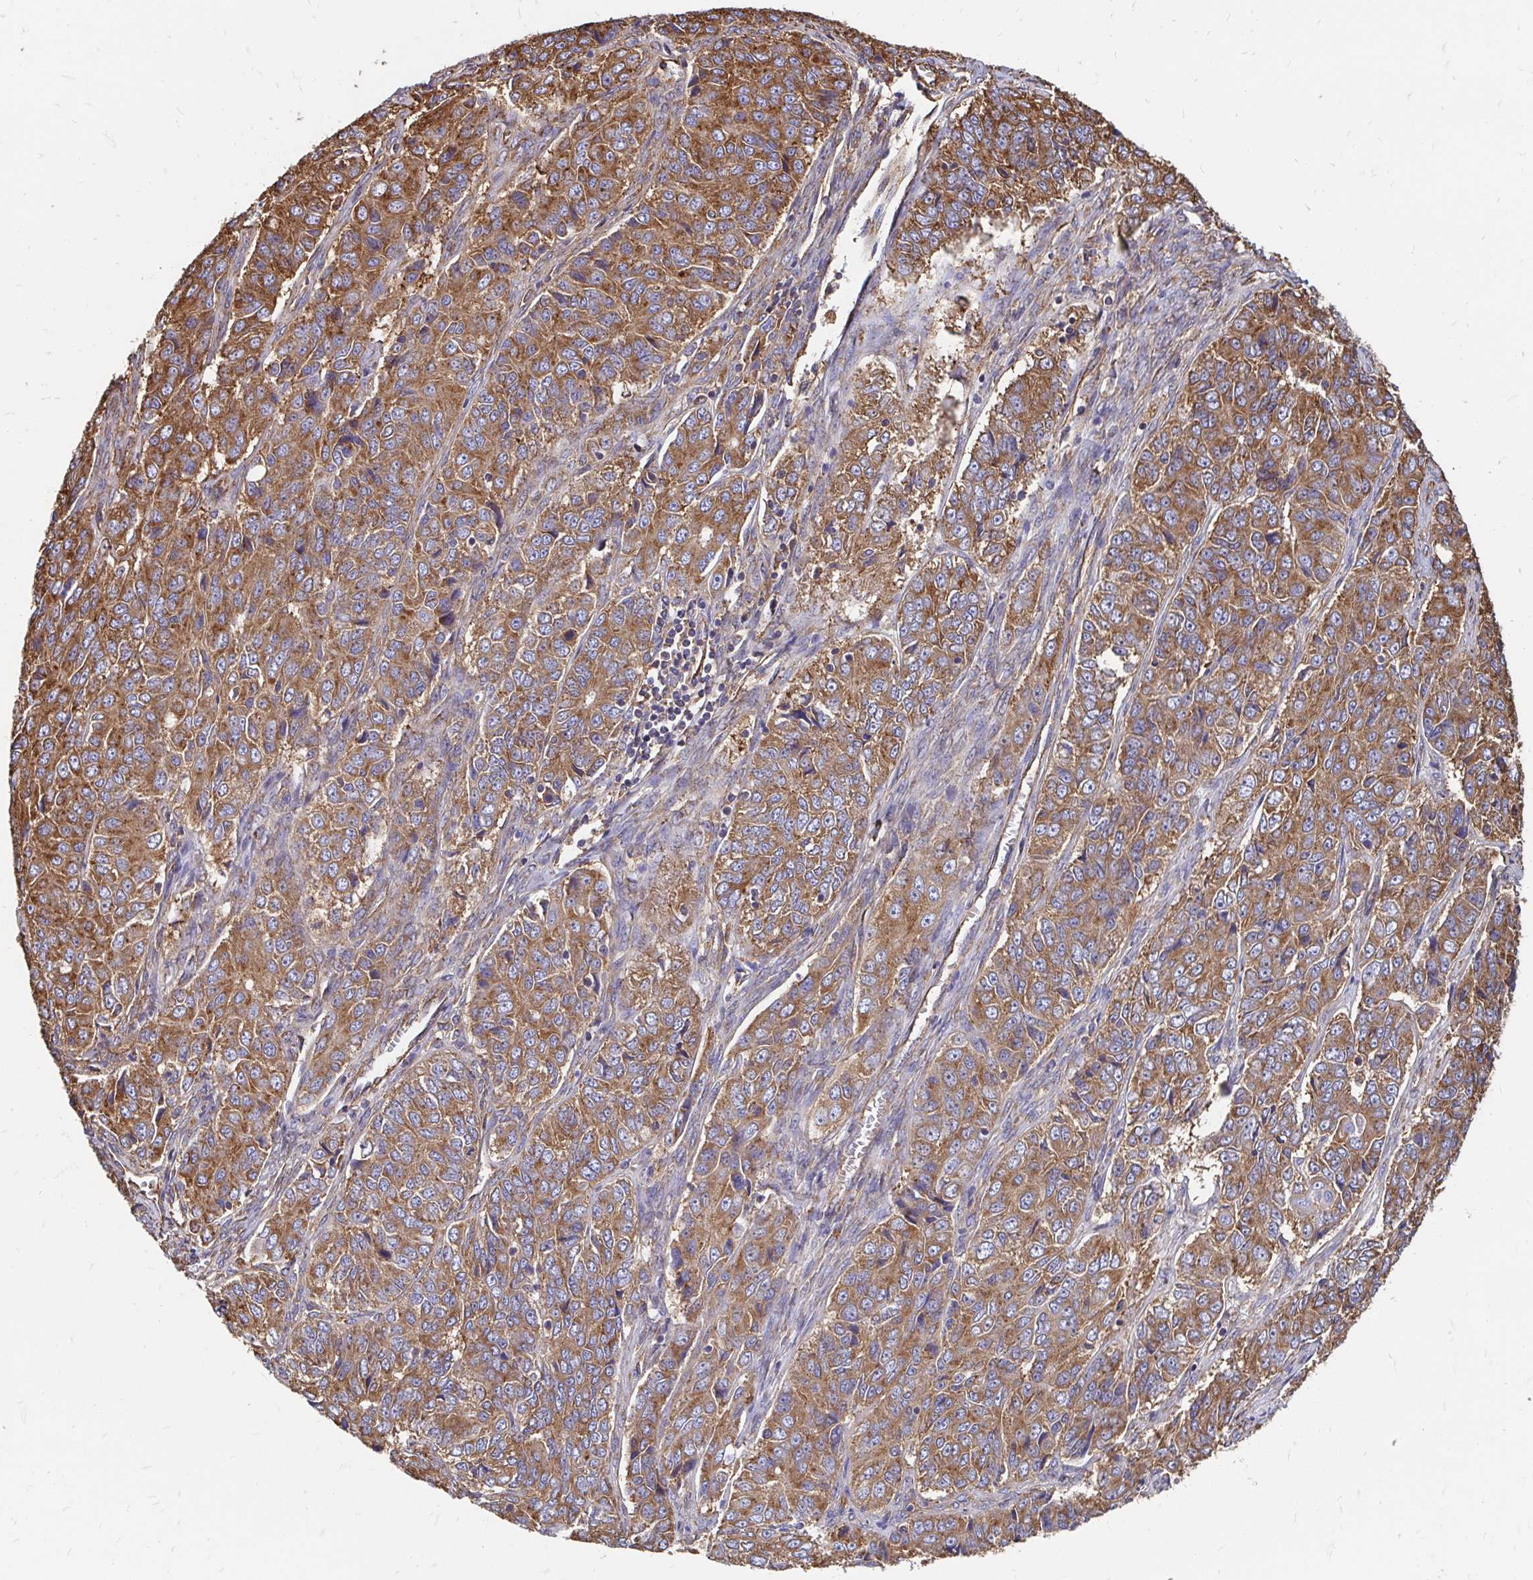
{"staining": {"intensity": "moderate", "quantity": ">75%", "location": "cytoplasmic/membranous"}, "tissue": "ovarian cancer", "cell_type": "Tumor cells", "image_type": "cancer", "snomed": [{"axis": "morphology", "description": "Carcinoma, endometroid"}, {"axis": "topography", "description": "Ovary"}], "caption": "About >75% of tumor cells in endometroid carcinoma (ovarian) show moderate cytoplasmic/membranous protein staining as visualized by brown immunohistochemical staining.", "gene": "CLTC", "patient": {"sex": "female", "age": 51}}